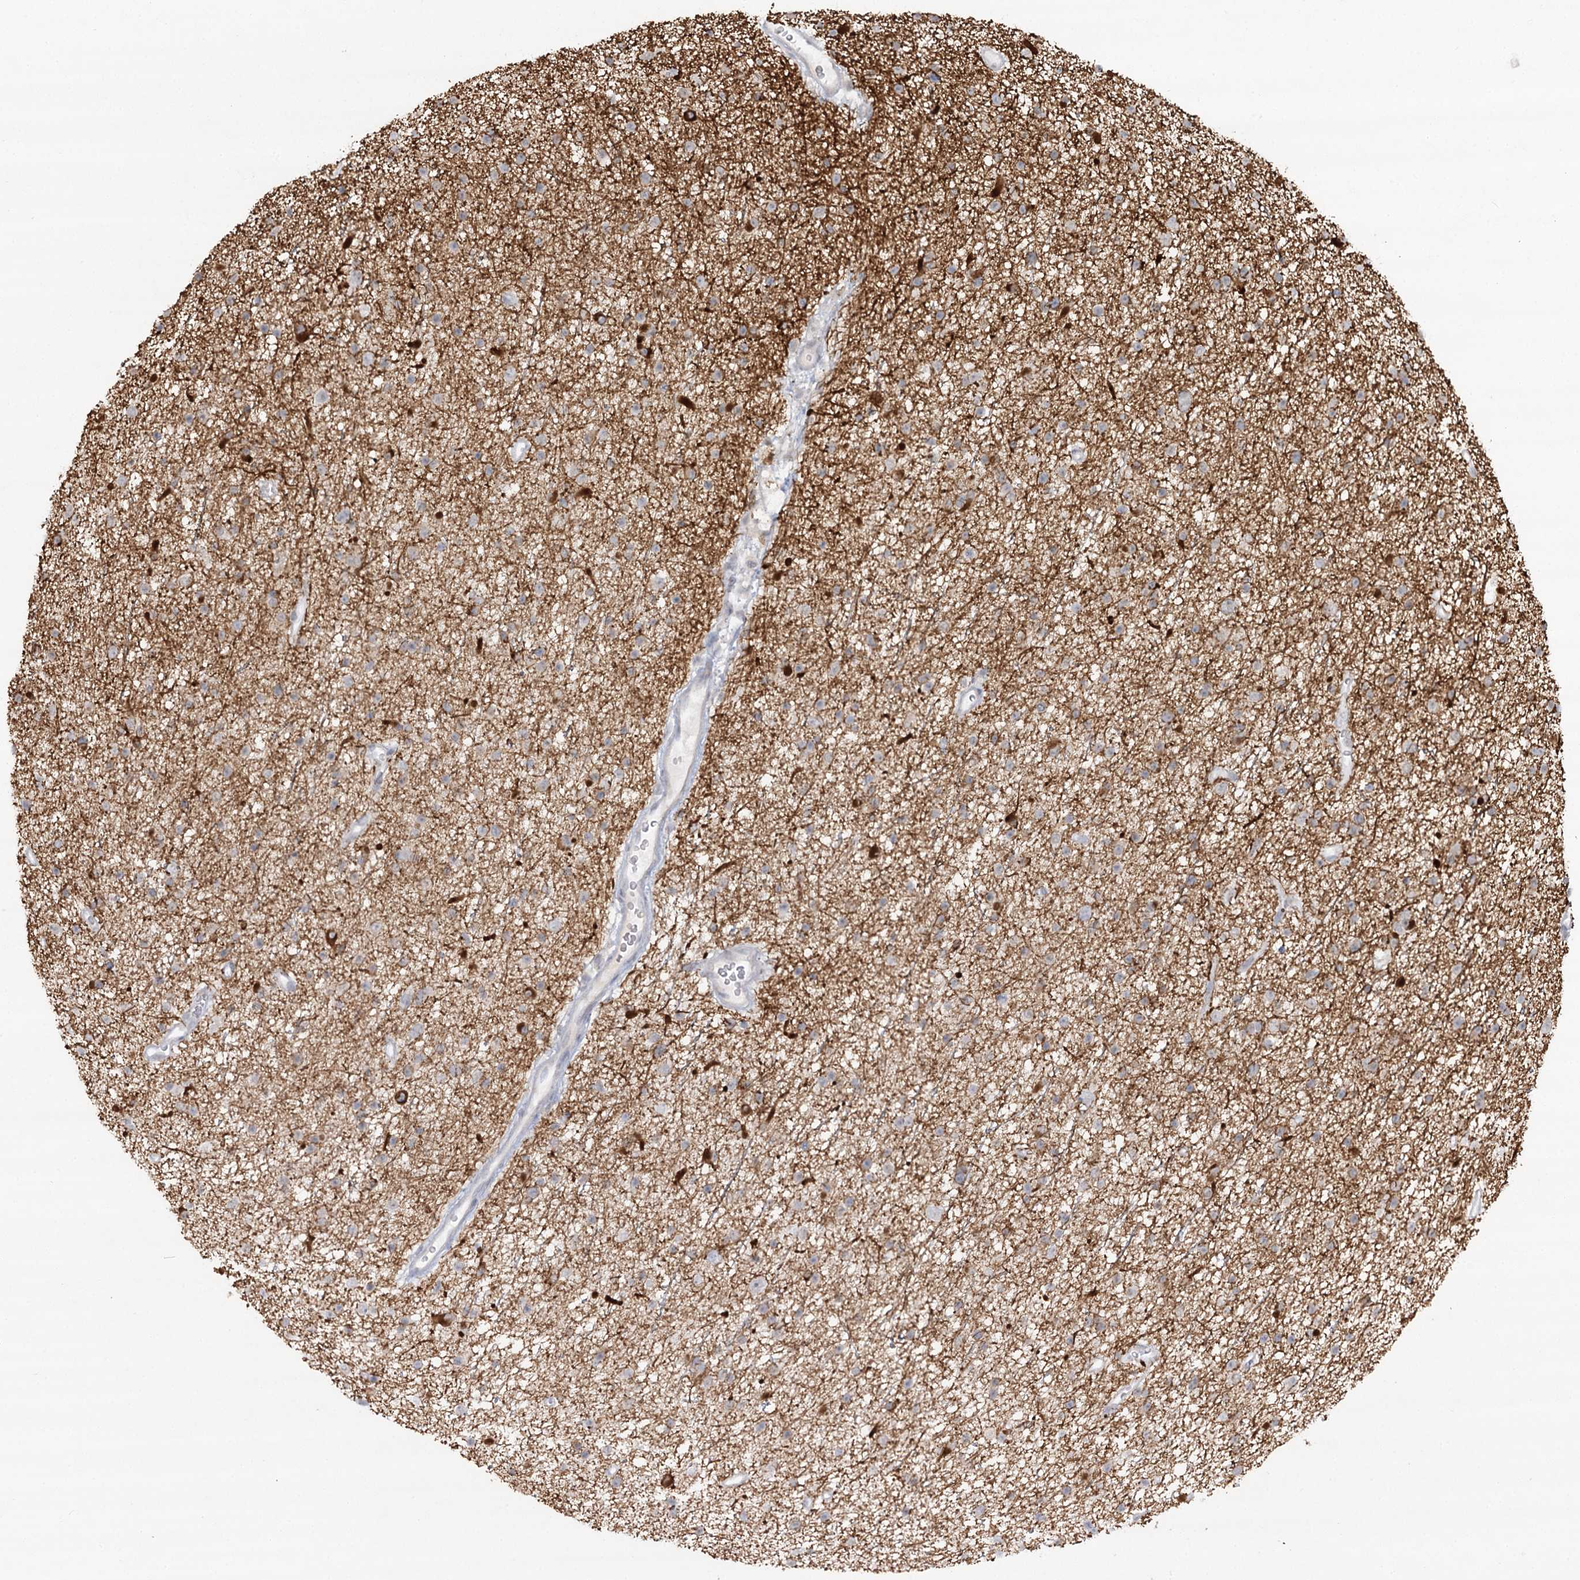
{"staining": {"intensity": "negative", "quantity": "none", "location": "none"}, "tissue": "glioma", "cell_type": "Tumor cells", "image_type": "cancer", "snomed": [{"axis": "morphology", "description": "Glioma, malignant, Low grade"}, {"axis": "topography", "description": "Cerebral cortex"}], "caption": "IHC of malignant glioma (low-grade) displays no positivity in tumor cells.", "gene": "TRAF3IP1", "patient": {"sex": "female", "age": 39}}